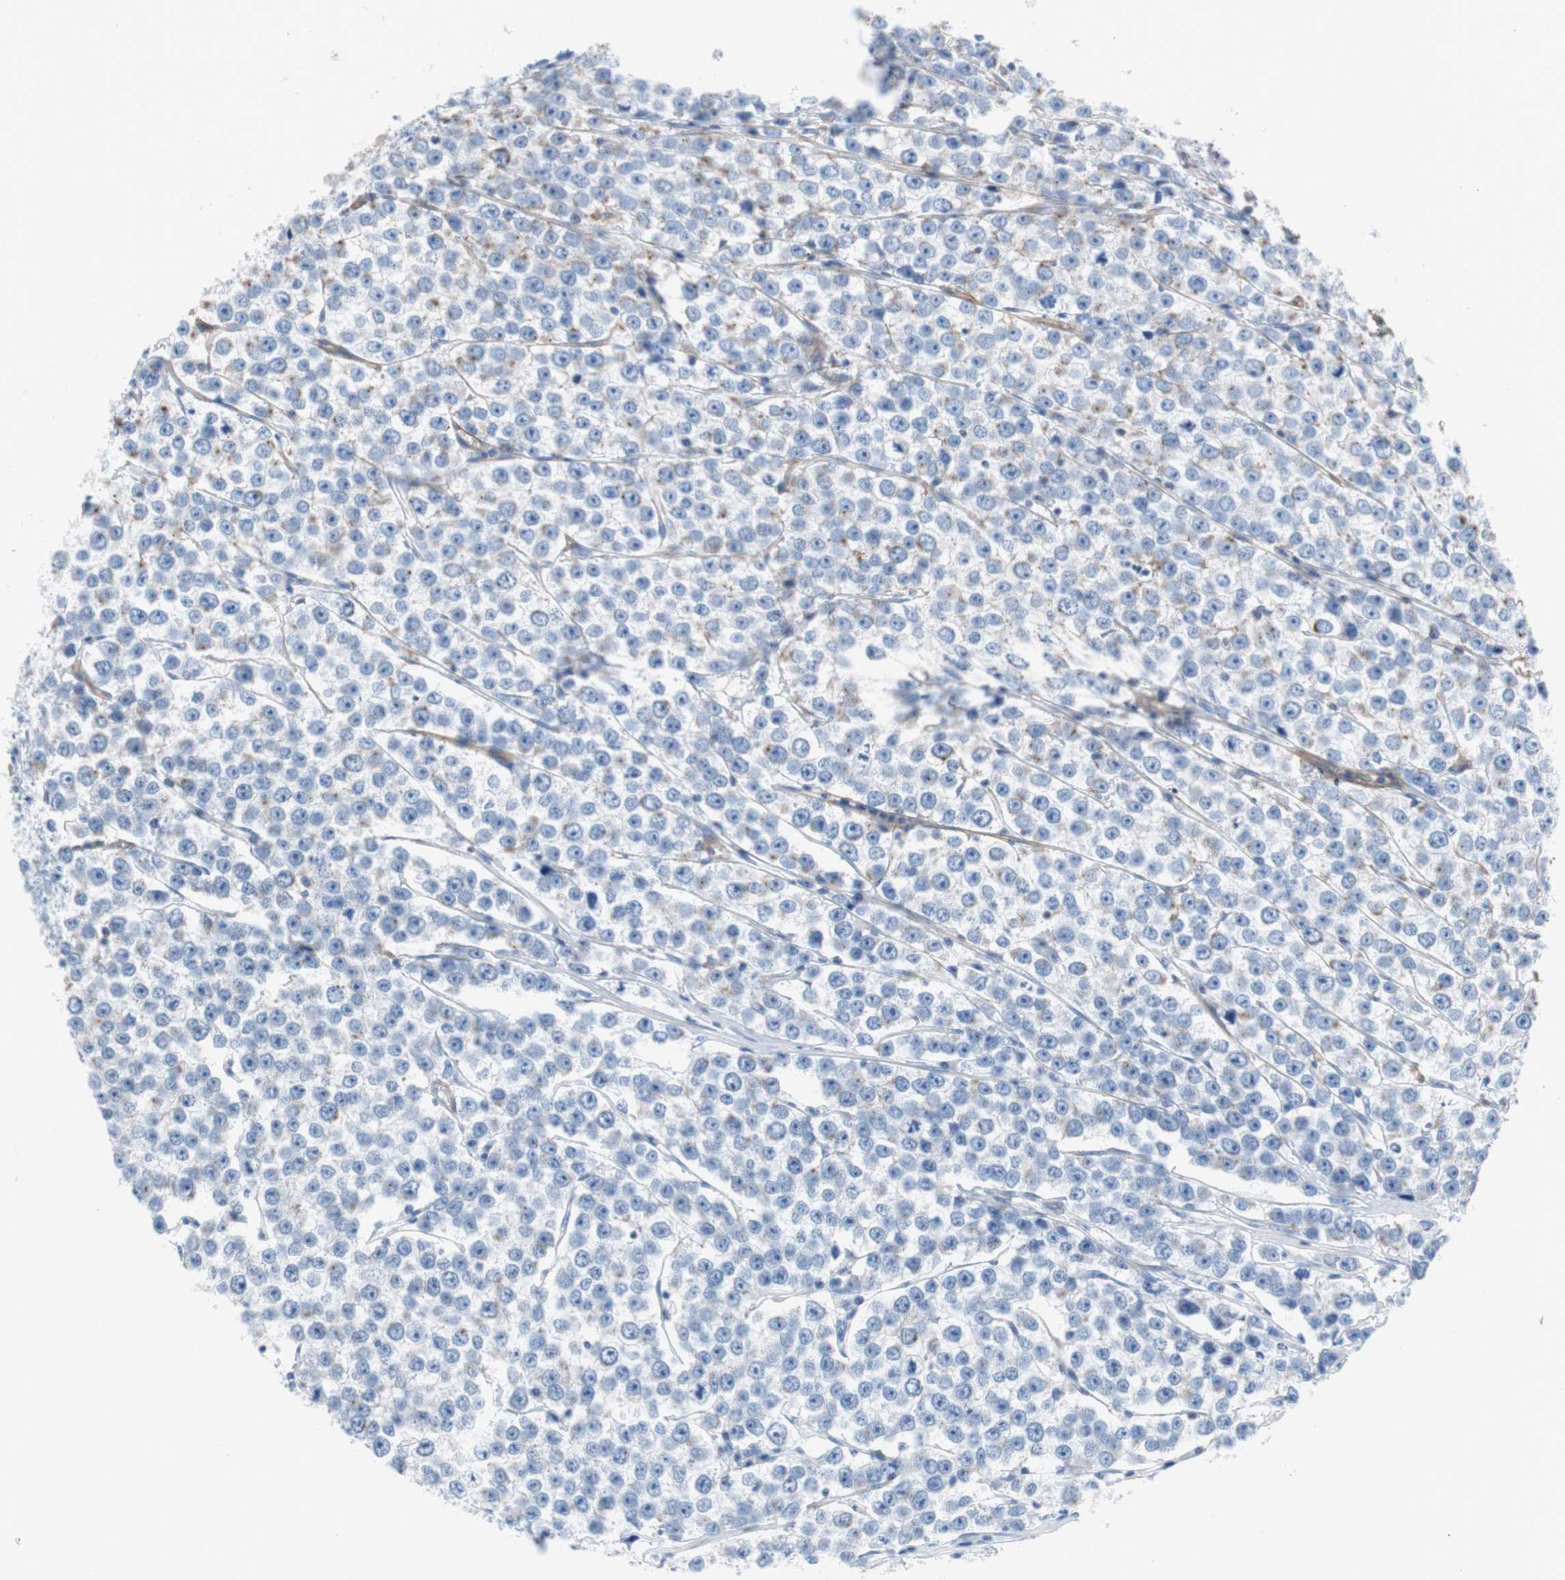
{"staining": {"intensity": "negative", "quantity": "none", "location": "none"}, "tissue": "testis cancer", "cell_type": "Tumor cells", "image_type": "cancer", "snomed": [{"axis": "morphology", "description": "Seminoma, NOS"}, {"axis": "morphology", "description": "Carcinoma, Embryonal, NOS"}, {"axis": "topography", "description": "Testis"}], "caption": "Immunohistochemistry (IHC) photomicrograph of testis cancer (seminoma) stained for a protein (brown), which reveals no staining in tumor cells. The staining is performed using DAB brown chromogen with nuclei counter-stained in using hematoxylin.", "gene": "KIF3B", "patient": {"sex": "male", "age": 52}}